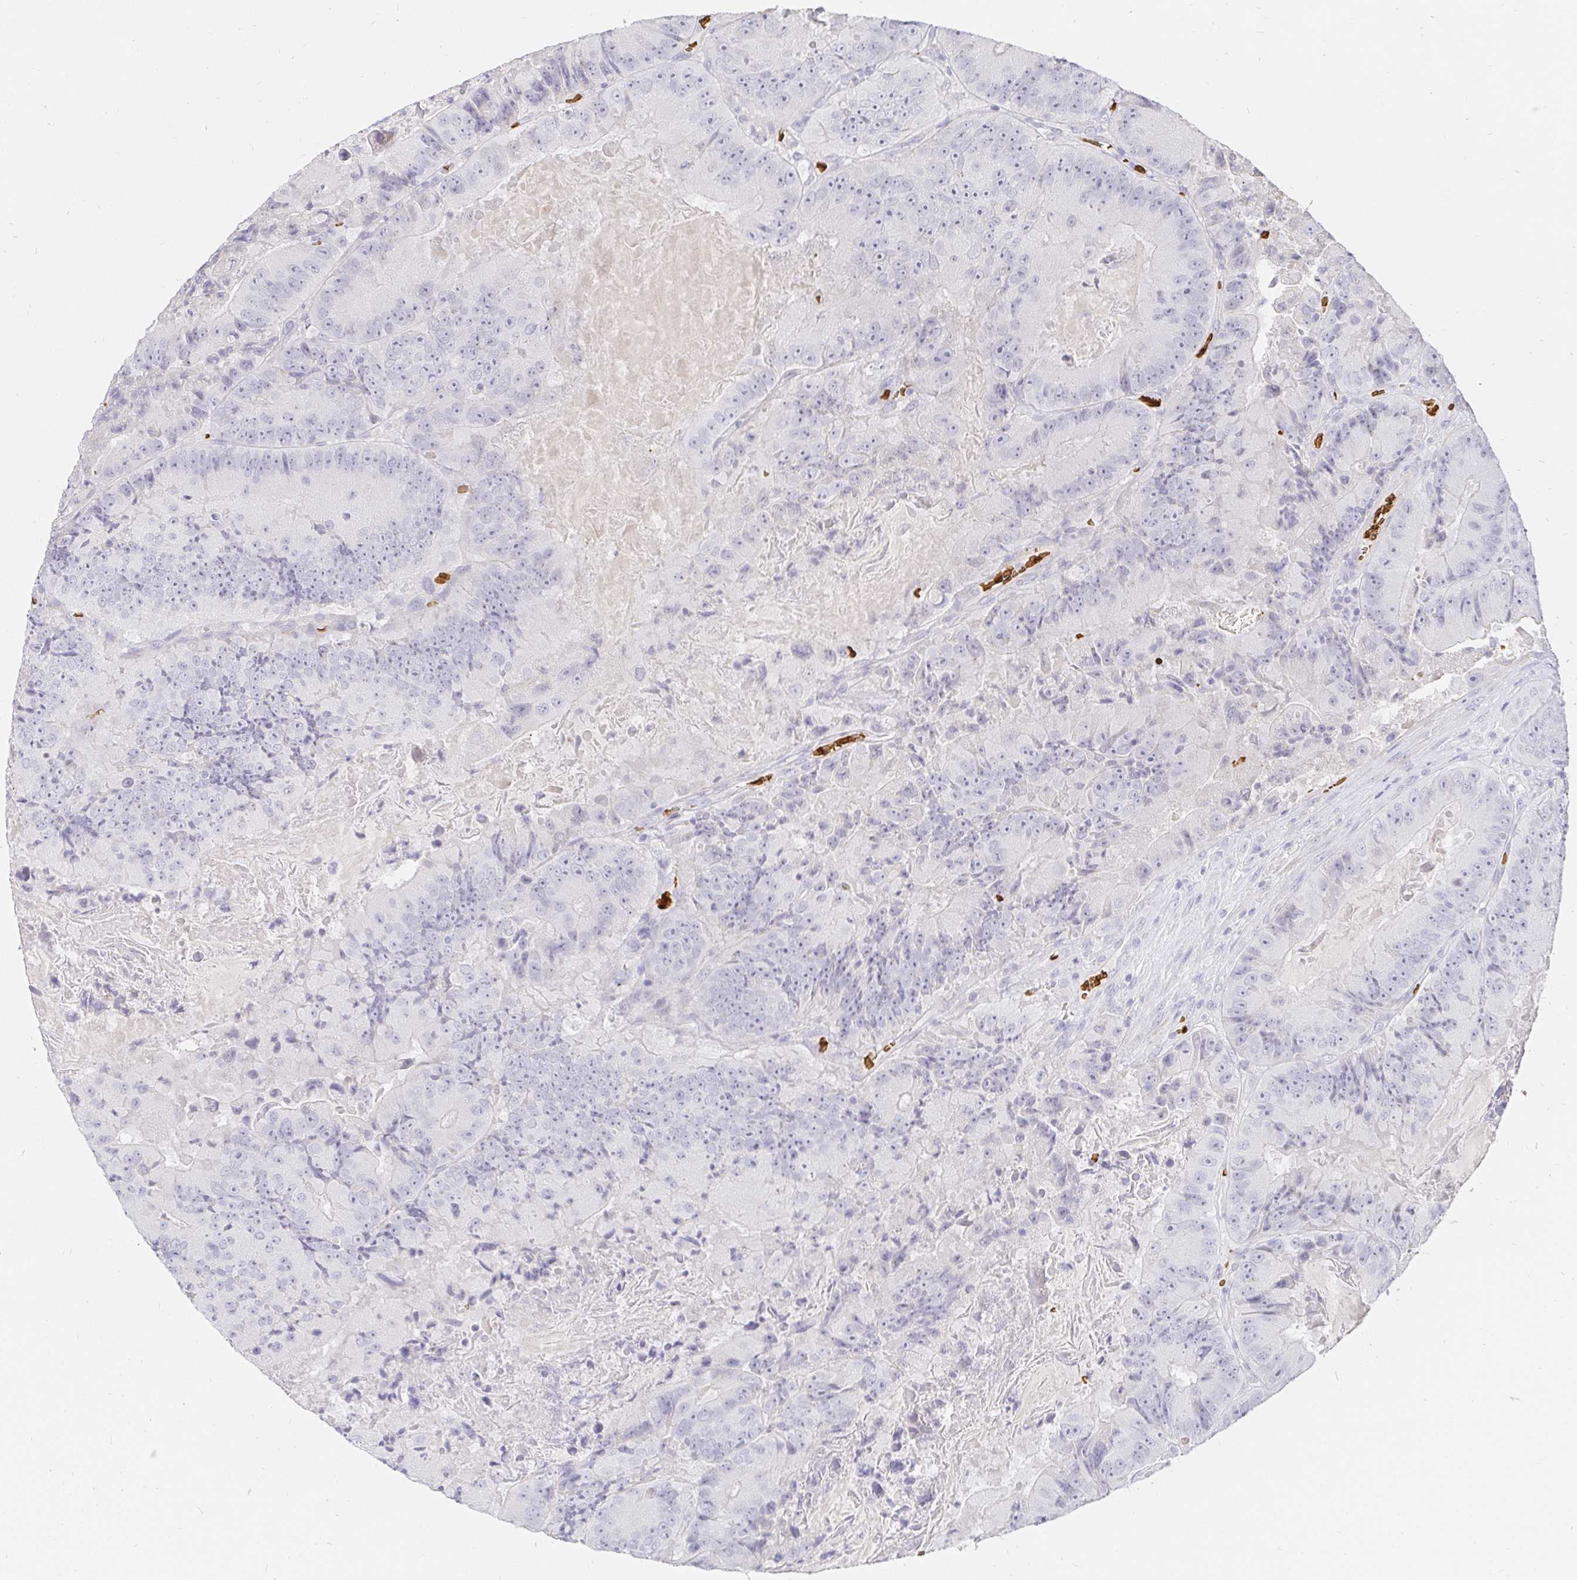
{"staining": {"intensity": "negative", "quantity": "none", "location": "none"}, "tissue": "colorectal cancer", "cell_type": "Tumor cells", "image_type": "cancer", "snomed": [{"axis": "morphology", "description": "Adenocarcinoma, NOS"}, {"axis": "topography", "description": "Colon"}], "caption": "Protein analysis of colorectal adenocarcinoma shows no significant positivity in tumor cells.", "gene": "FGF21", "patient": {"sex": "female", "age": 86}}